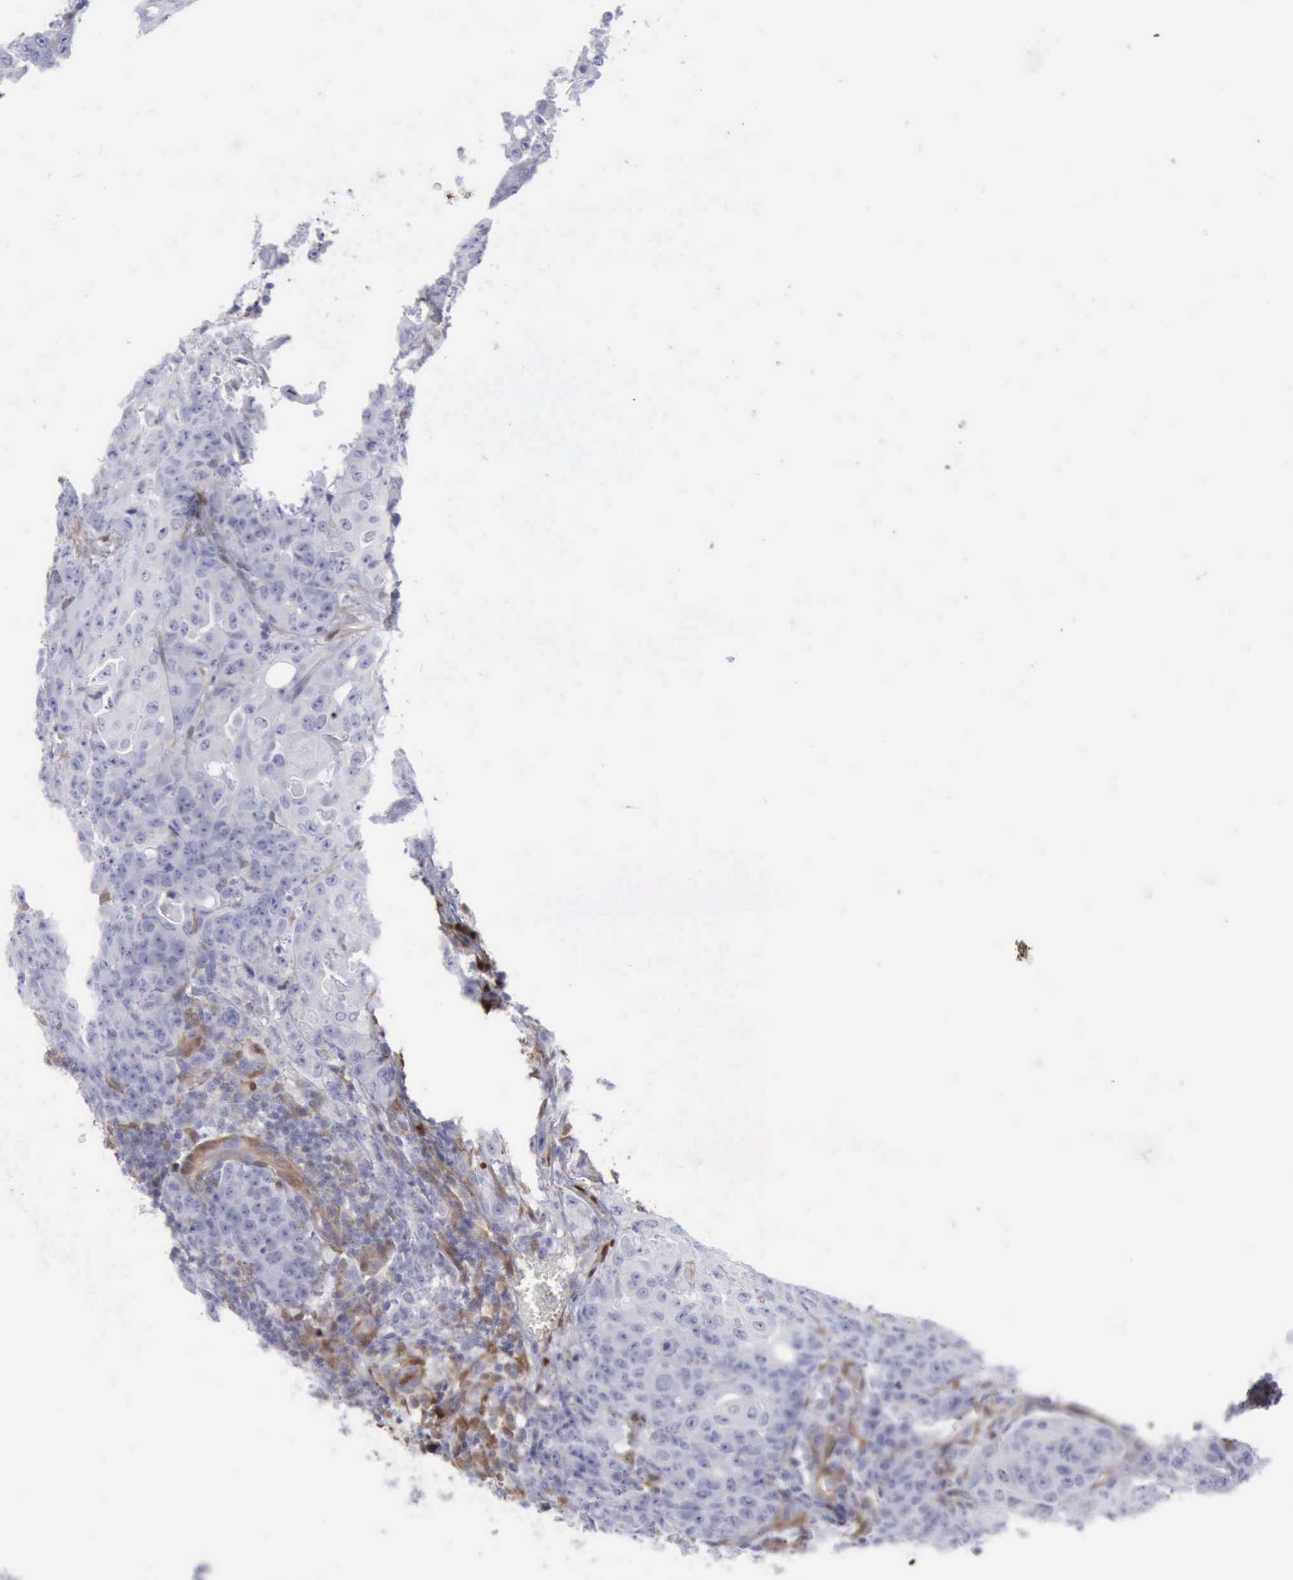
{"staining": {"intensity": "negative", "quantity": "none", "location": "none"}, "tissue": "lymph node", "cell_type": "Germinal center cells", "image_type": "normal", "snomed": [{"axis": "morphology", "description": "Normal tissue, NOS"}, {"axis": "topography", "description": "Lymph node"}], "caption": "A high-resolution image shows immunohistochemistry (IHC) staining of unremarkable lymph node, which demonstrates no significant staining in germinal center cells.", "gene": "FHL1", "patient": {"sex": "female", "age": 42}}